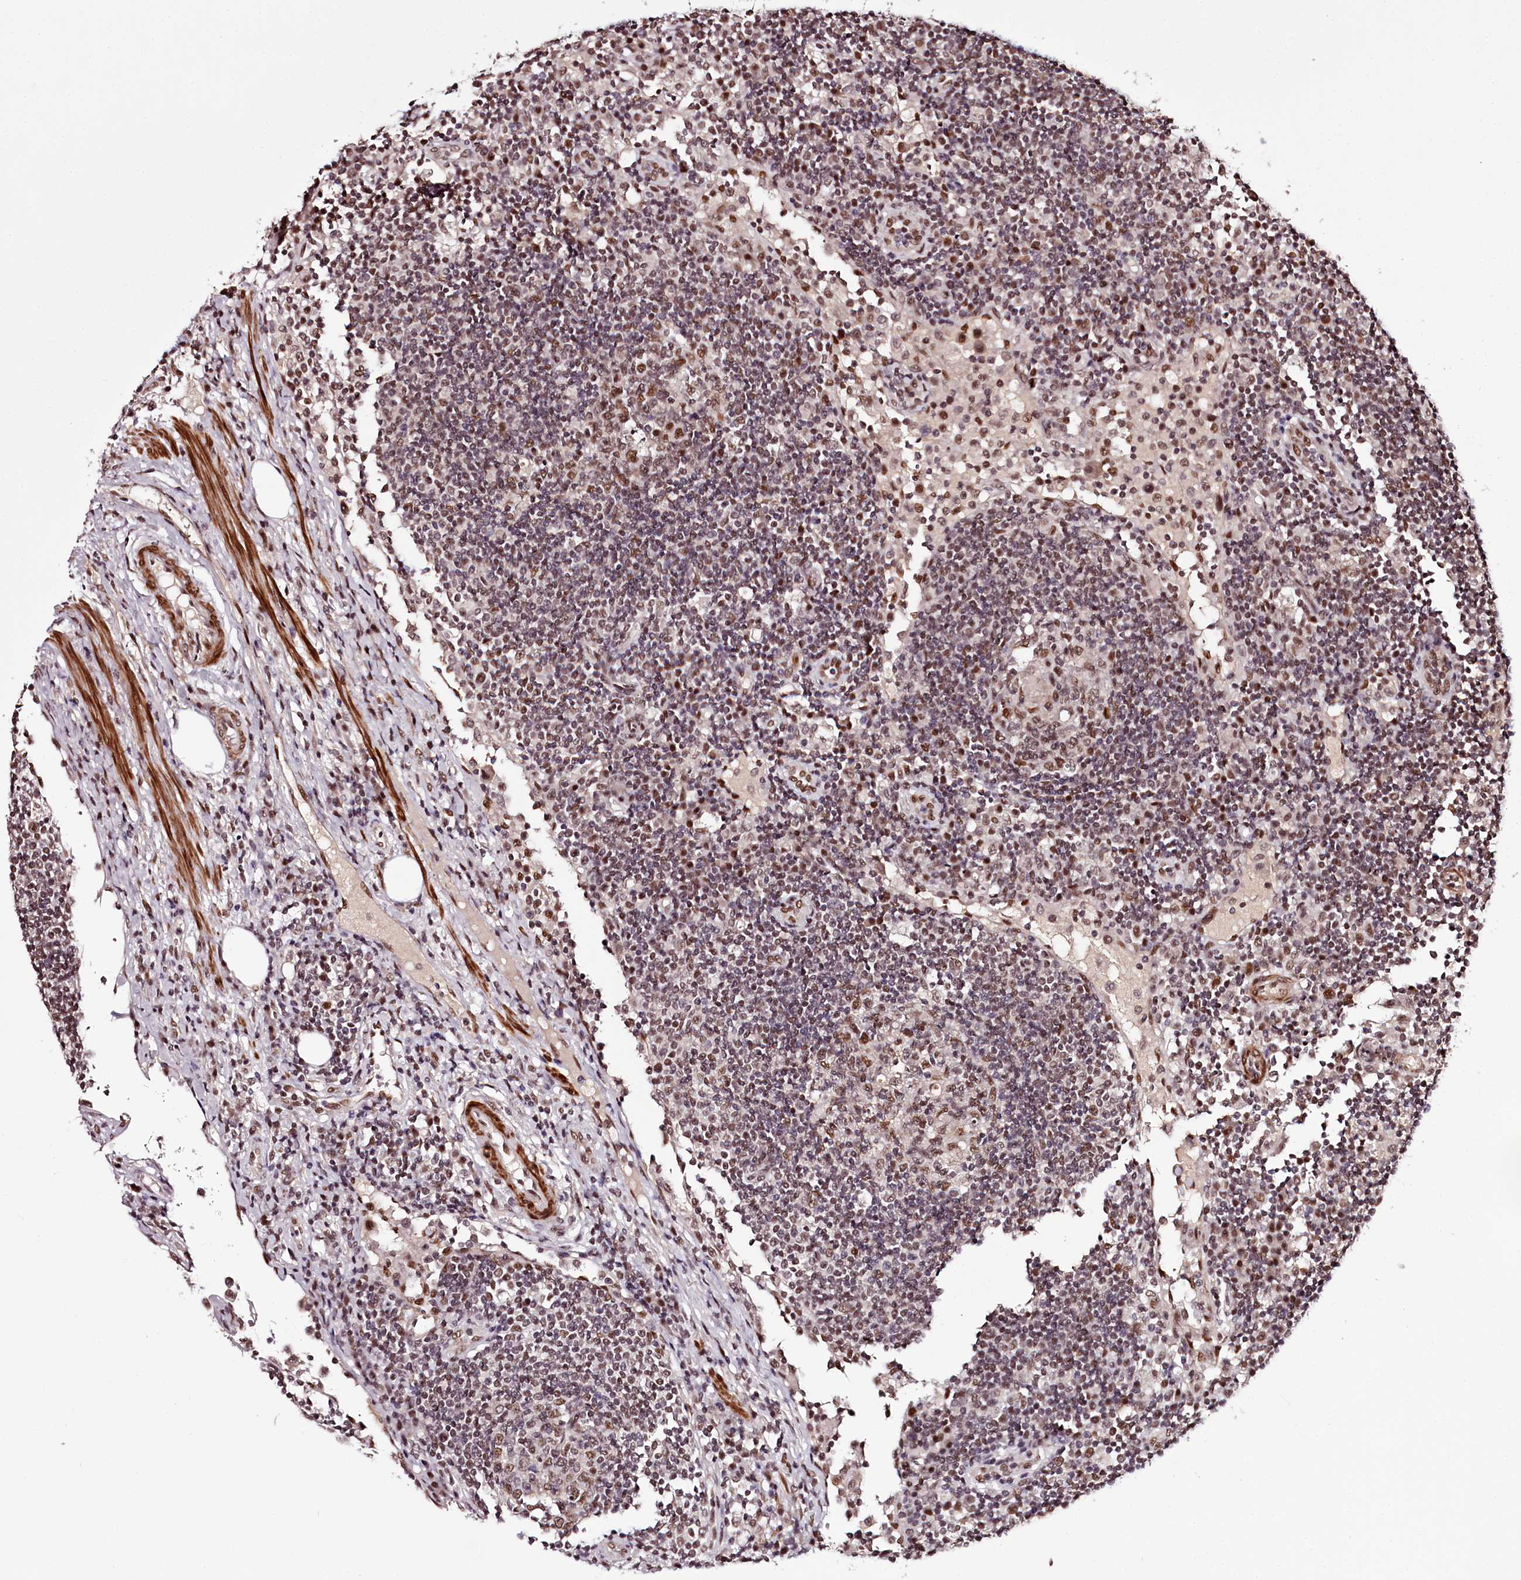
{"staining": {"intensity": "moderate", "quantity": "25%-75%", "location": "nuclear"}, "tissue": "lymph node", "cell_type": "Germinal center cells", "image_type": "normal", "snomed": [{"axis": "morphology", "description": "Normal tissue, NOS"}, {"axis": "topography", "description": "Lymph node"}], "caption": "Protein expression analysis of benign human lymph node reveals moderate nuclear expression in about 25%-75% of germinal center cells.", "gene": "TTC33", "patient": {"sex": "female", "age": 53}}